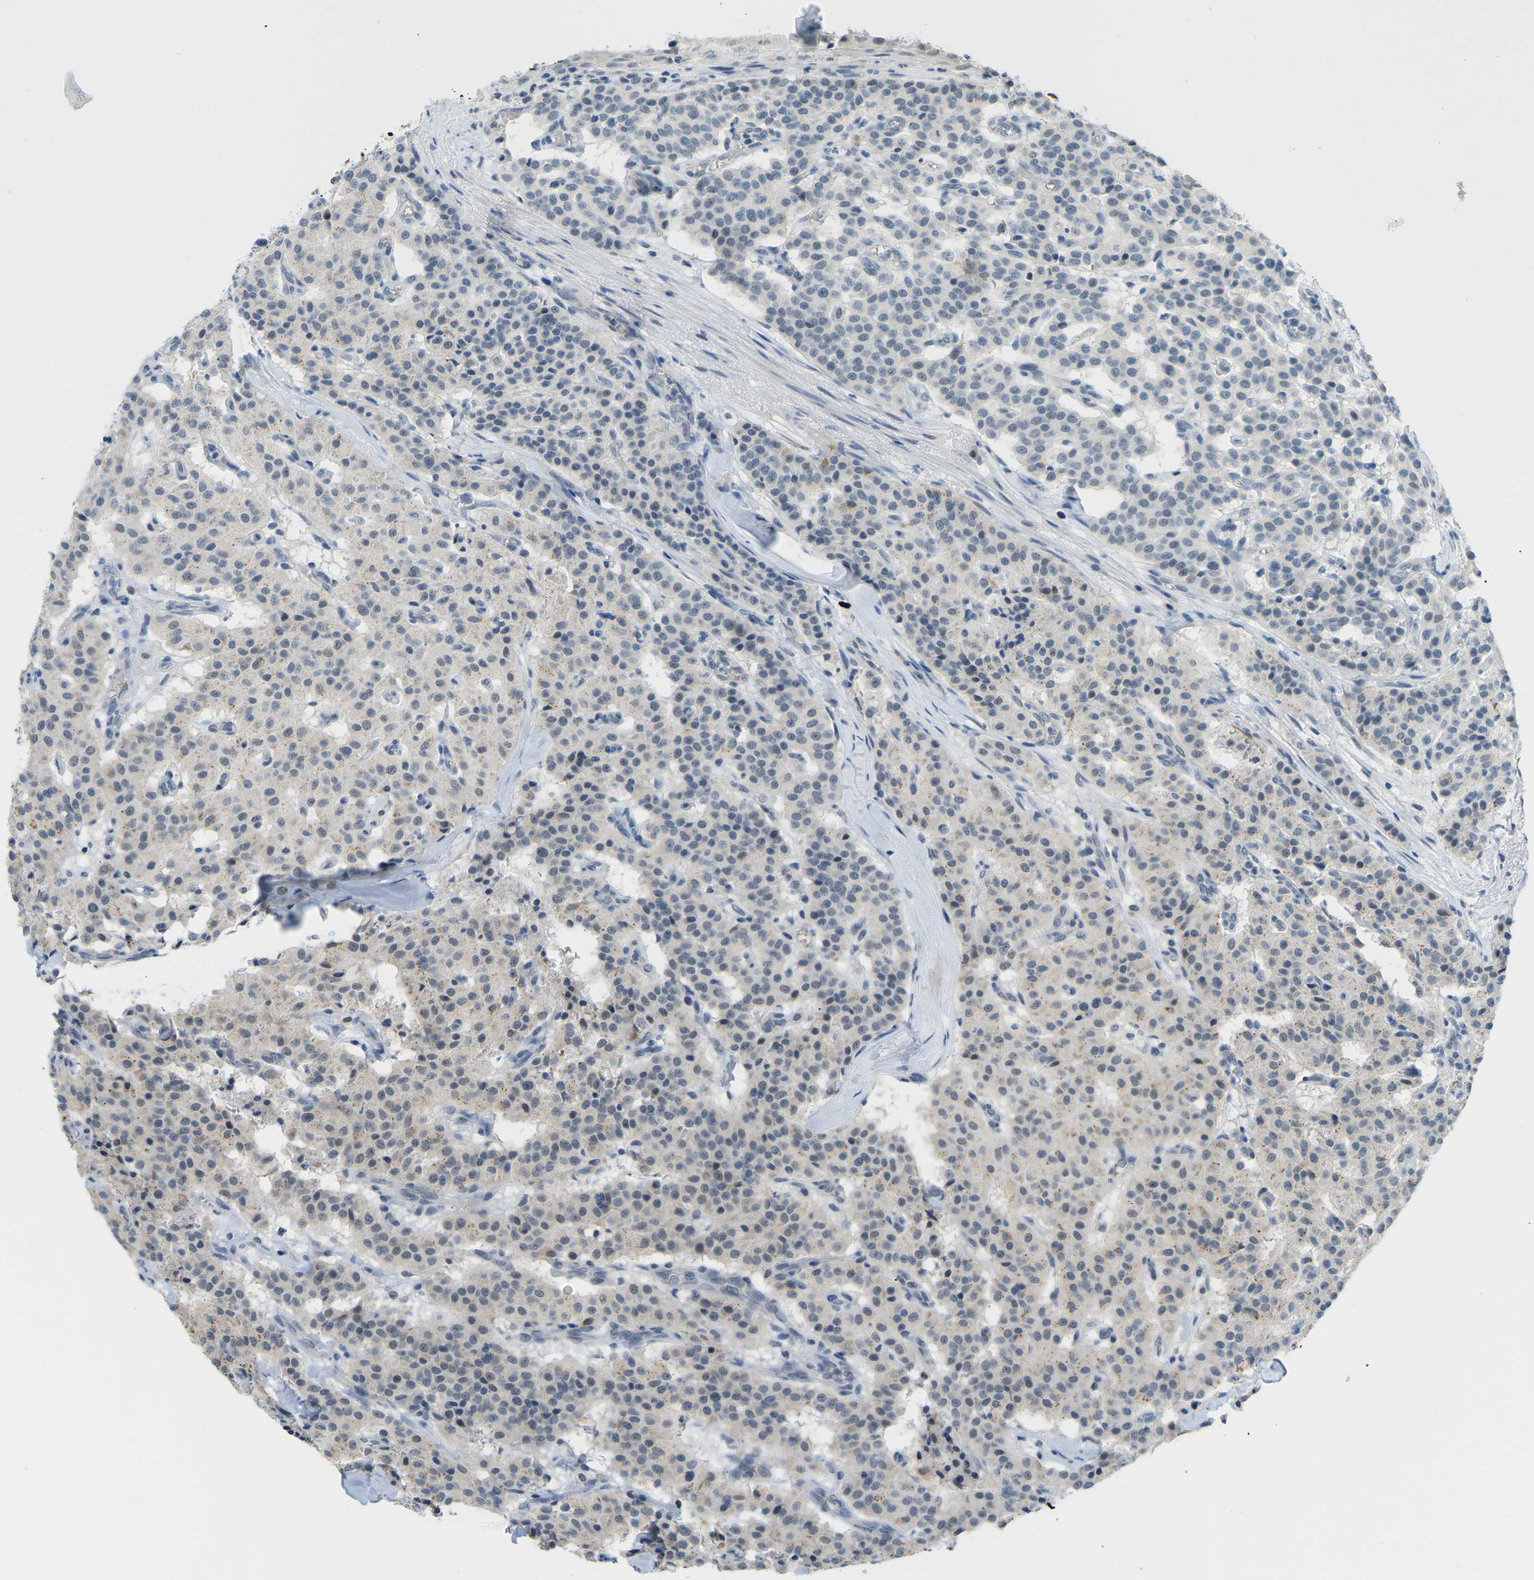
{"staining": {"intensity": "weak", "quantity": "25%-75%", "location": "cytoplasmic/membranous"}, "tissue": "carcinoid", "cell_type": "Tumor cells", "image_type": "cancer", "snomed": [{"axis": "morphology", "description": "Carcinoid, malignant, NOS"}, {"axis": "topography", "description": "Lung"}], "caption": "An immunohistochemistry micrograph of tumor tissue is shown. Protein staining in brown shows weak cytoplasmic/membranous positivity in carcinoid (malignant) within tumor cells.", "gene": "PSAT1", "patient": {"sex": "male", "age": 30}}